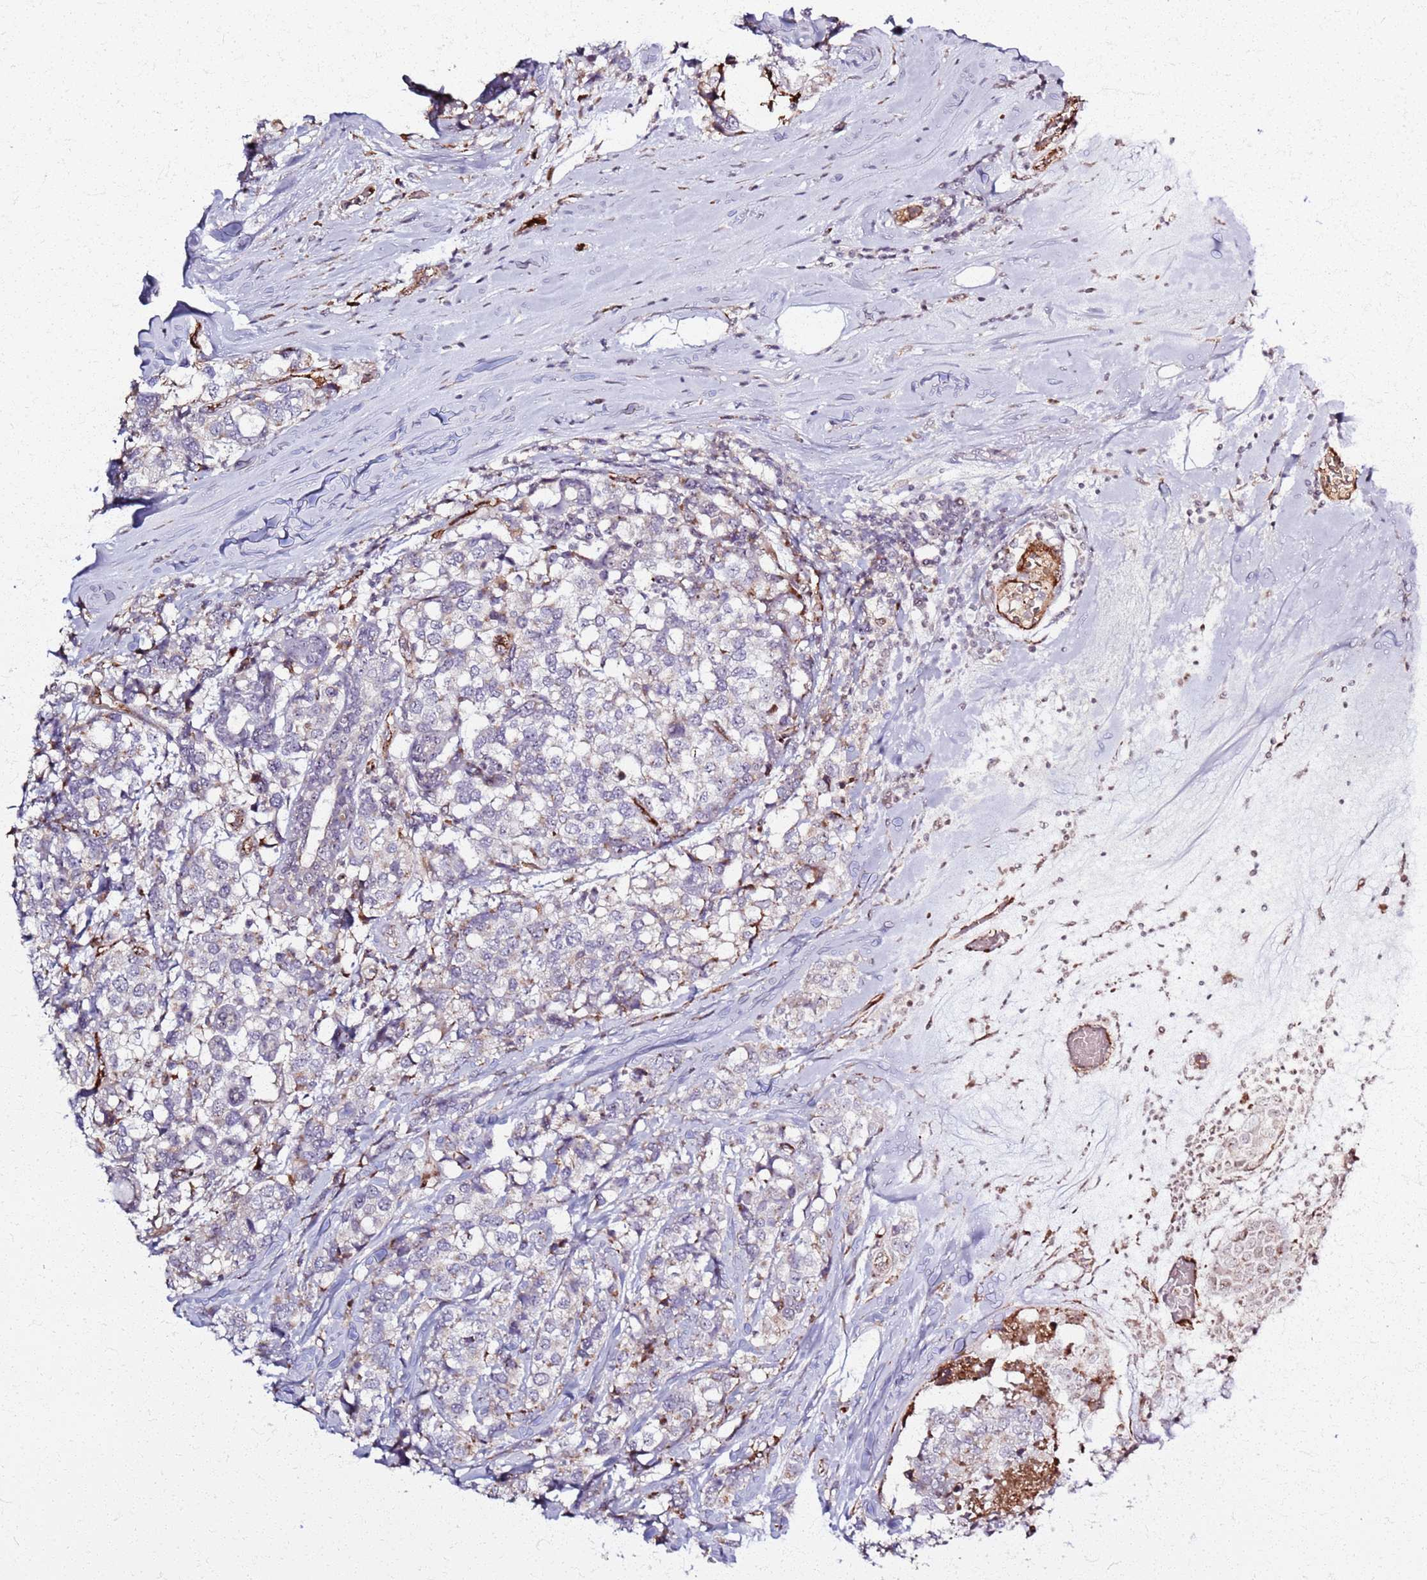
{"staining": {"intensity": "negative", "quantity": "none", "location": "none"}, "tissue": "breast cancer", "cell_type": "Tumor cells", "image_type": "cancer", "snomed": [{"axis": "morphology", "description": "Lobular carcinoma"}, {"axis": "topography", "description": "Breast"}], "caption": "A micrograph of lobular carcinoma (breast) stained for a protein shows no brown staining in tumor cells. The staining was performed using DAB to visualize the protein expression in brown, while the nuclei were stained in blue with hematoxylin (Magnification: 20x).", "gene": "KRI1", "patient": {"sex": "female", "age": 59}}